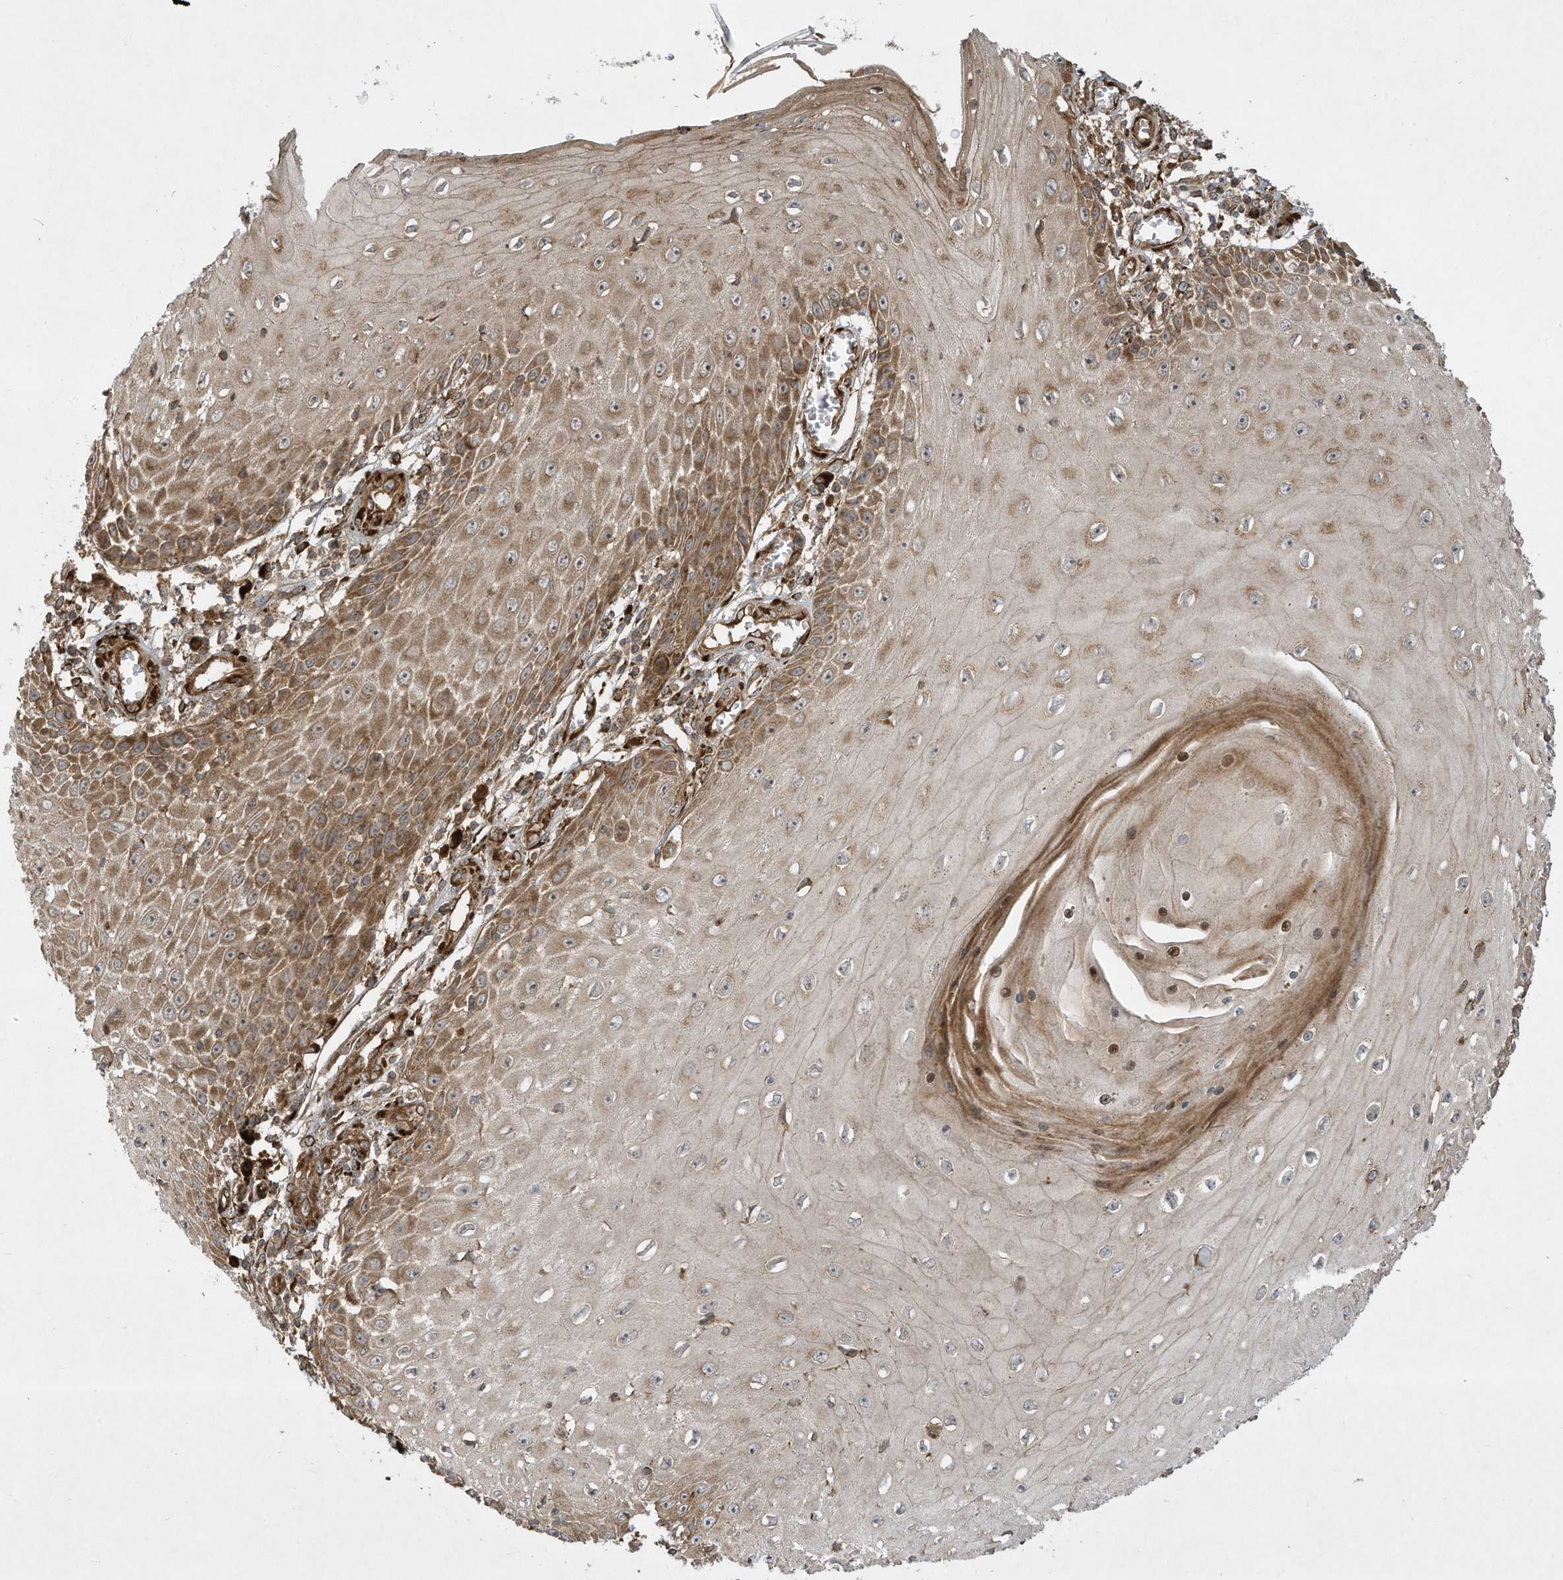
{"staining": {"intensity": "moderate", "quantity": ">75%", "location": "cytoplasmic/membranous"}, "tissue": "skin cancer", "cell_type": "Tumor cells", "image_type": "cancer", "snomed": [{"axis": "morphology", "description": "Squamous cell carcinoma, NOS"}, {"axis": "topography", "description": "Skin"}], "caption": "Skin squamous cell carcinoma was stained to show a protein in brown. There is medium levels of moderate cytoplasmic/membranous positivity in approximately >75% of tumor cells.", "gene": "DDIT4", "patient": {"sex": "female", "age": 73}}